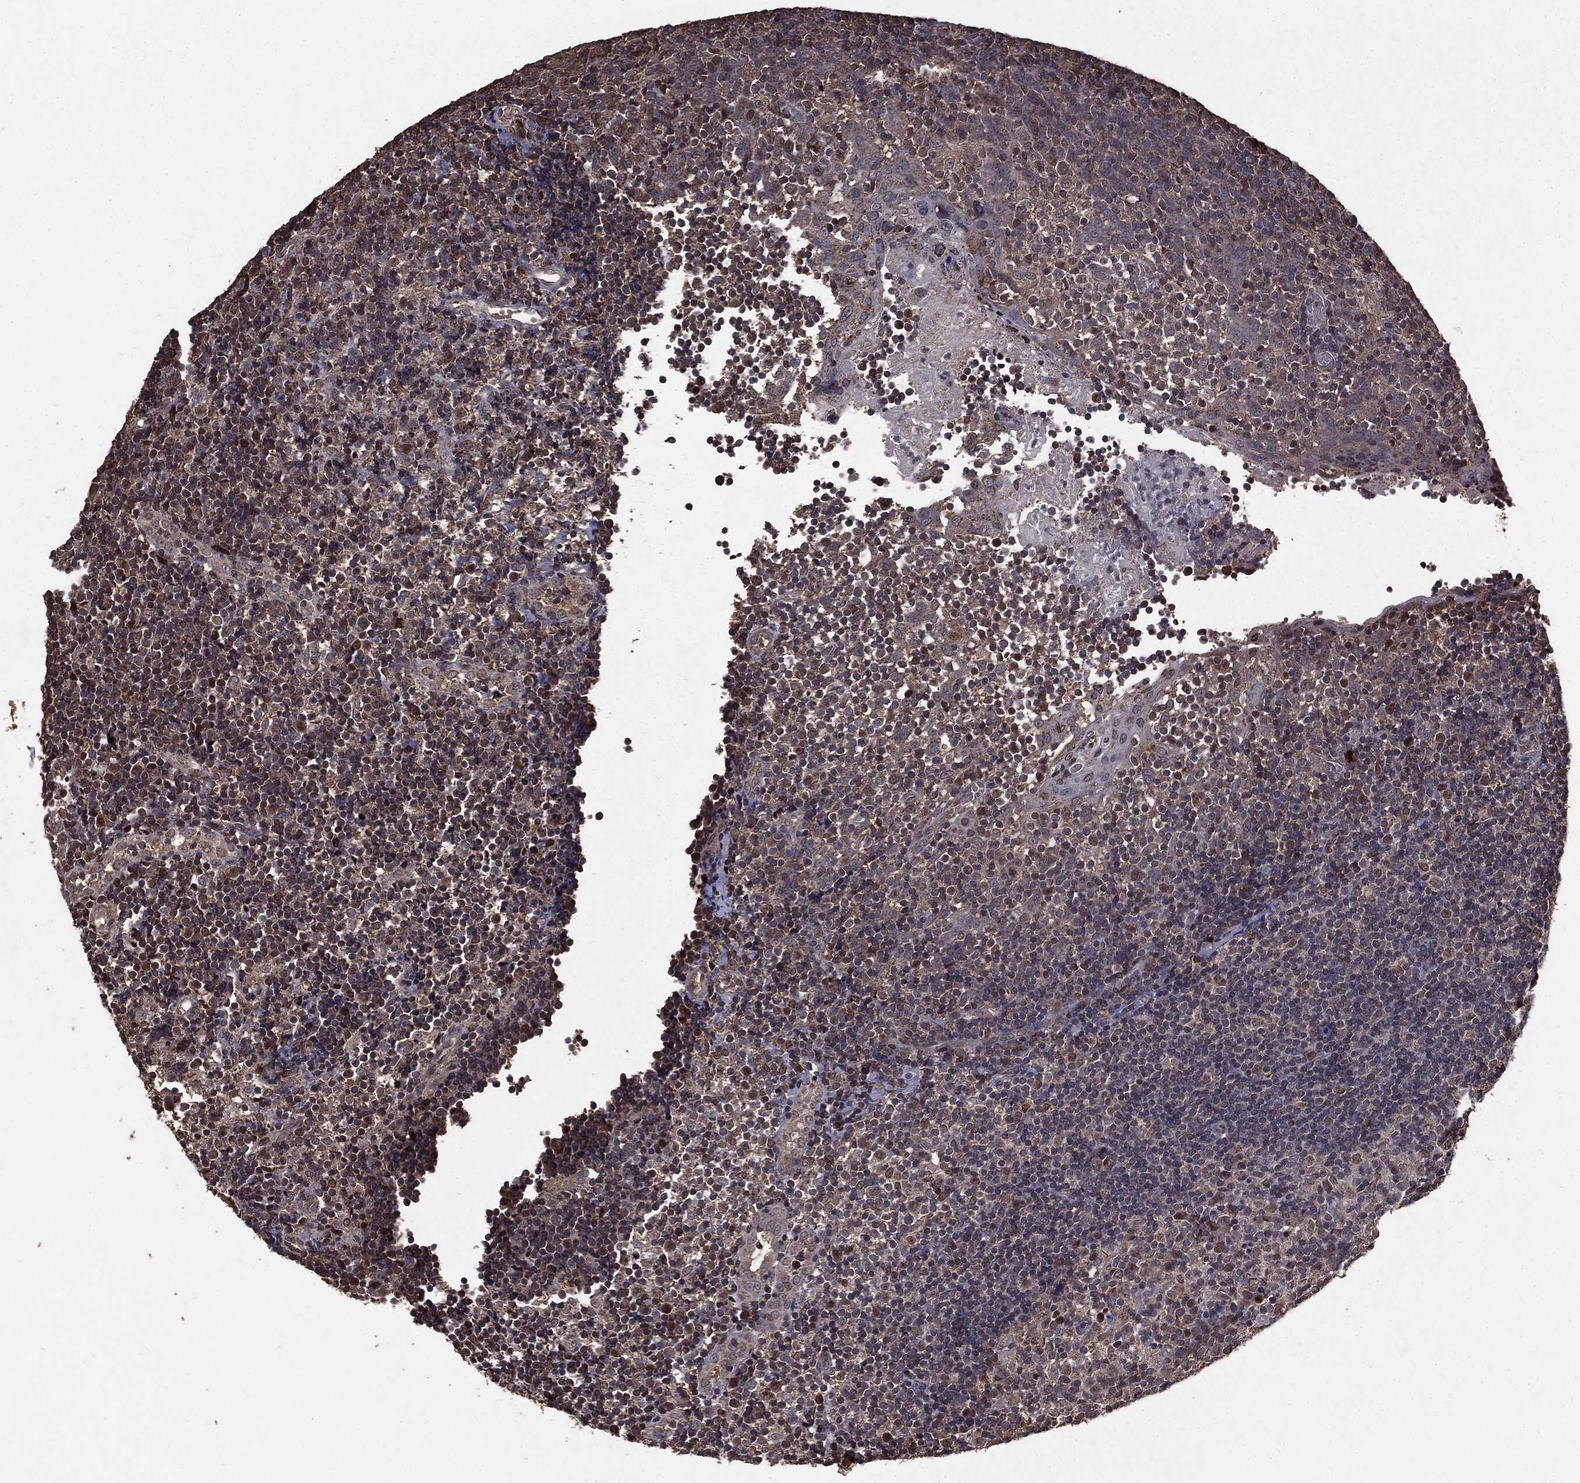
{"staining": {"intensity": "moderate", "quantity": "25%-75%", "location": "nuclear"}, "tissue": "tonsil", "cell_type": "Germinal center cells", "image_type": "normal", "snomed": [{"axis": "morphology", "description": "Normal tissue, NOS"}, {"axis": "topography", "description": "Tonsil"}], "caption": "Immunohistochemistry of benign human tonsil displays medium levels of moderate nuclear positivity in approximately 25%-75% of germinal center cells.", "gene": "PPP6R2", "patient": {"sex": "female", "age": 5}}